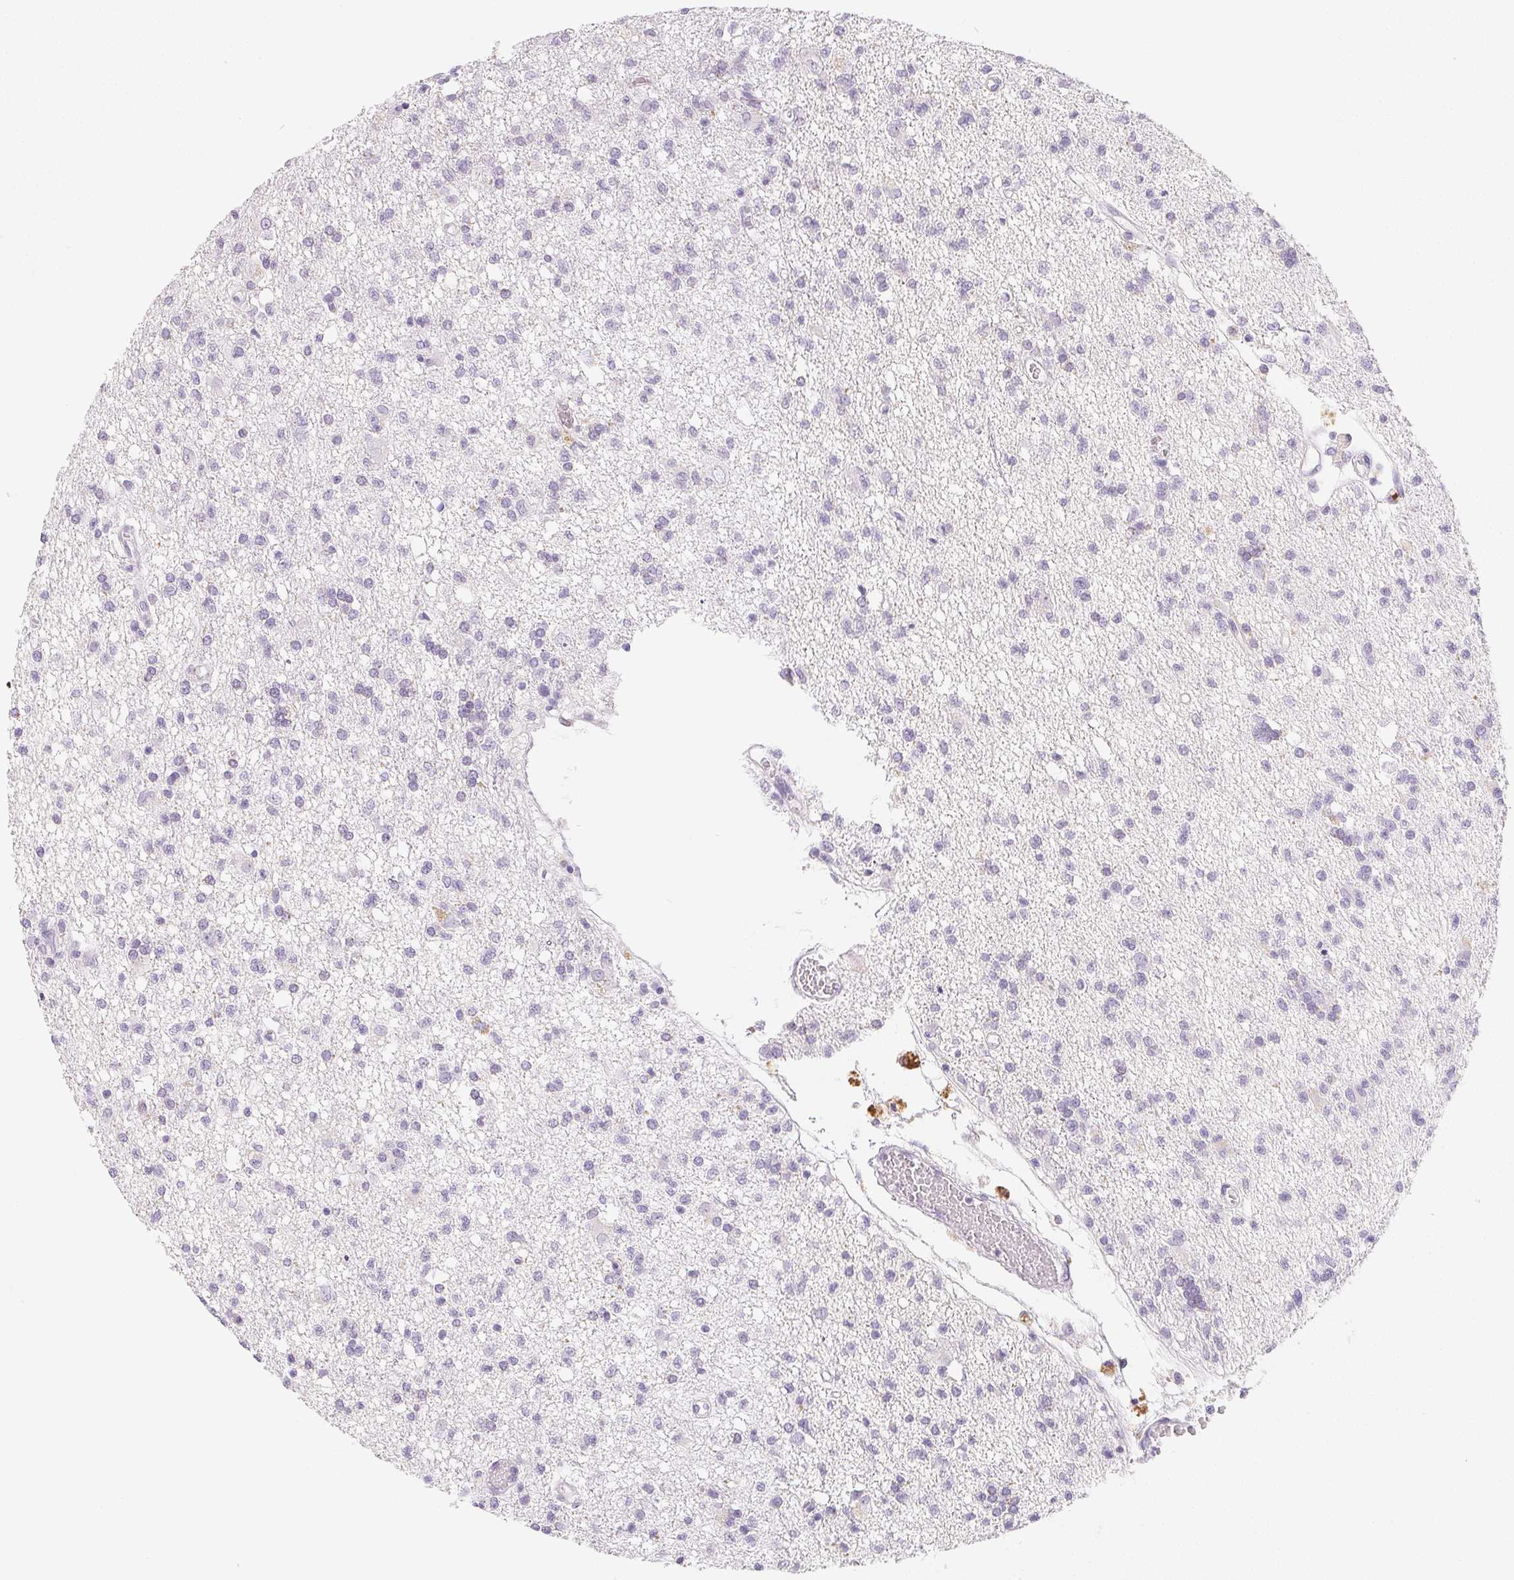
{"staining": {"intensity": "negative", "quantity": "none", "location": "none"}, "tissue": "glioma", "cell_type": "Tumor cells", "image_type": "cancer", "snomed": [{"axis": "morphology", "description": "Glioma, malignant, Low grade"}, {"axis": "topography", "description": "Brain"}], "caption": "Malignant glioma (low-grade) was stained to show a protein in brown. There is no significant positivity in tumor cells. (DAB IHC visualized using brightfield microscopy, high magnification).", "gene": "SPACA5B", "patient": {"sex": "male", "age": 64}}